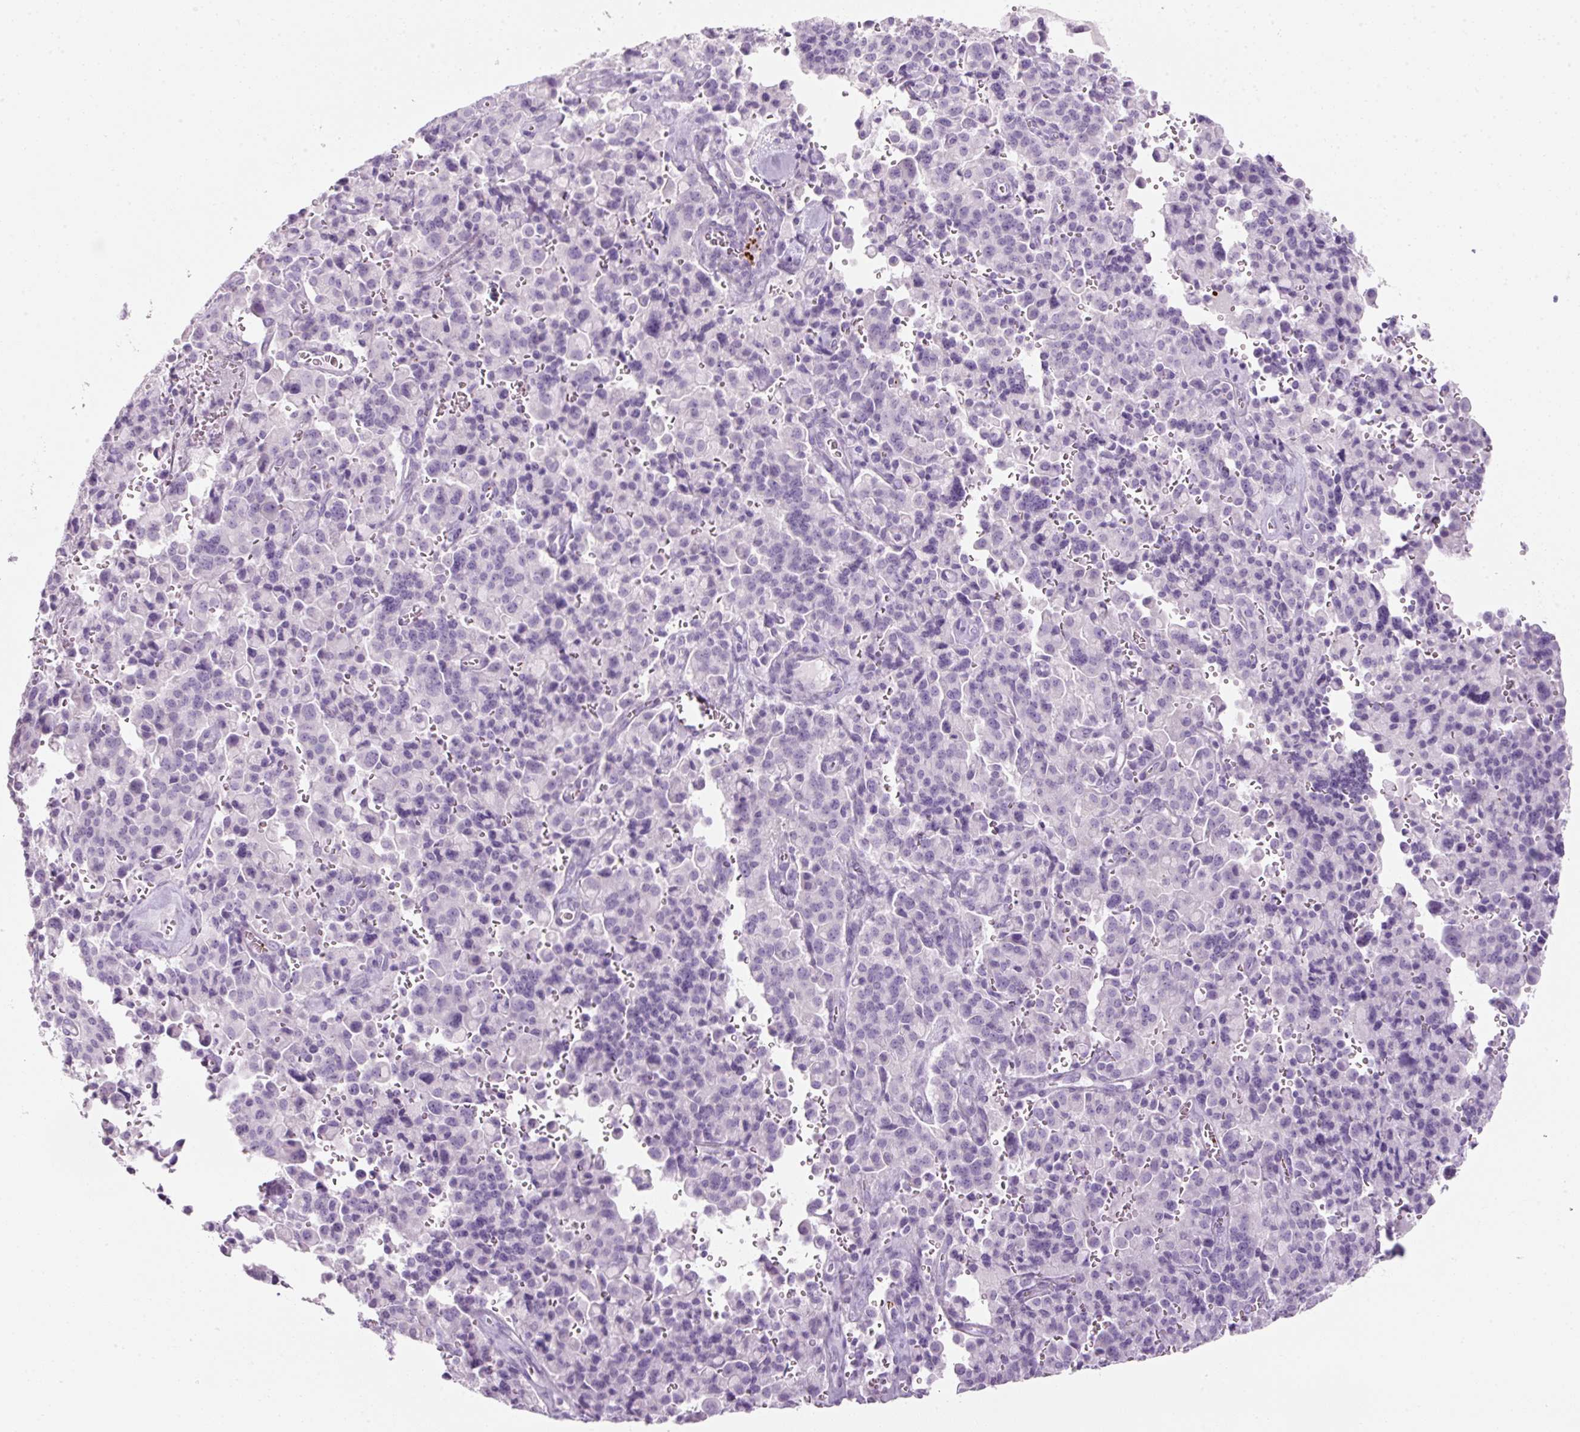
{"staining": {"intensity": "negative", "quantity": "none", "location": "none"}, "tissue": "pancreatic cancer", "cell_type": "Tumor cells", "image_type": "cancer", "snomed": [{"axis": "morphology", "description": "Adenocarcinoma, NOS"}, {"axis": "topography", "description": "Pancreas"}], "caption": "Micrograph shows no significant protein expression in tumor cells of pancreatic cancer (adenocarcinoma). (Stains: DAB immunohistochemistry with hematoxylin counter stain, Microscopy: brightfield microscopy at high magnification).", "gene": "PF4V1", "patient": {"sex": "male", "age": 65}}